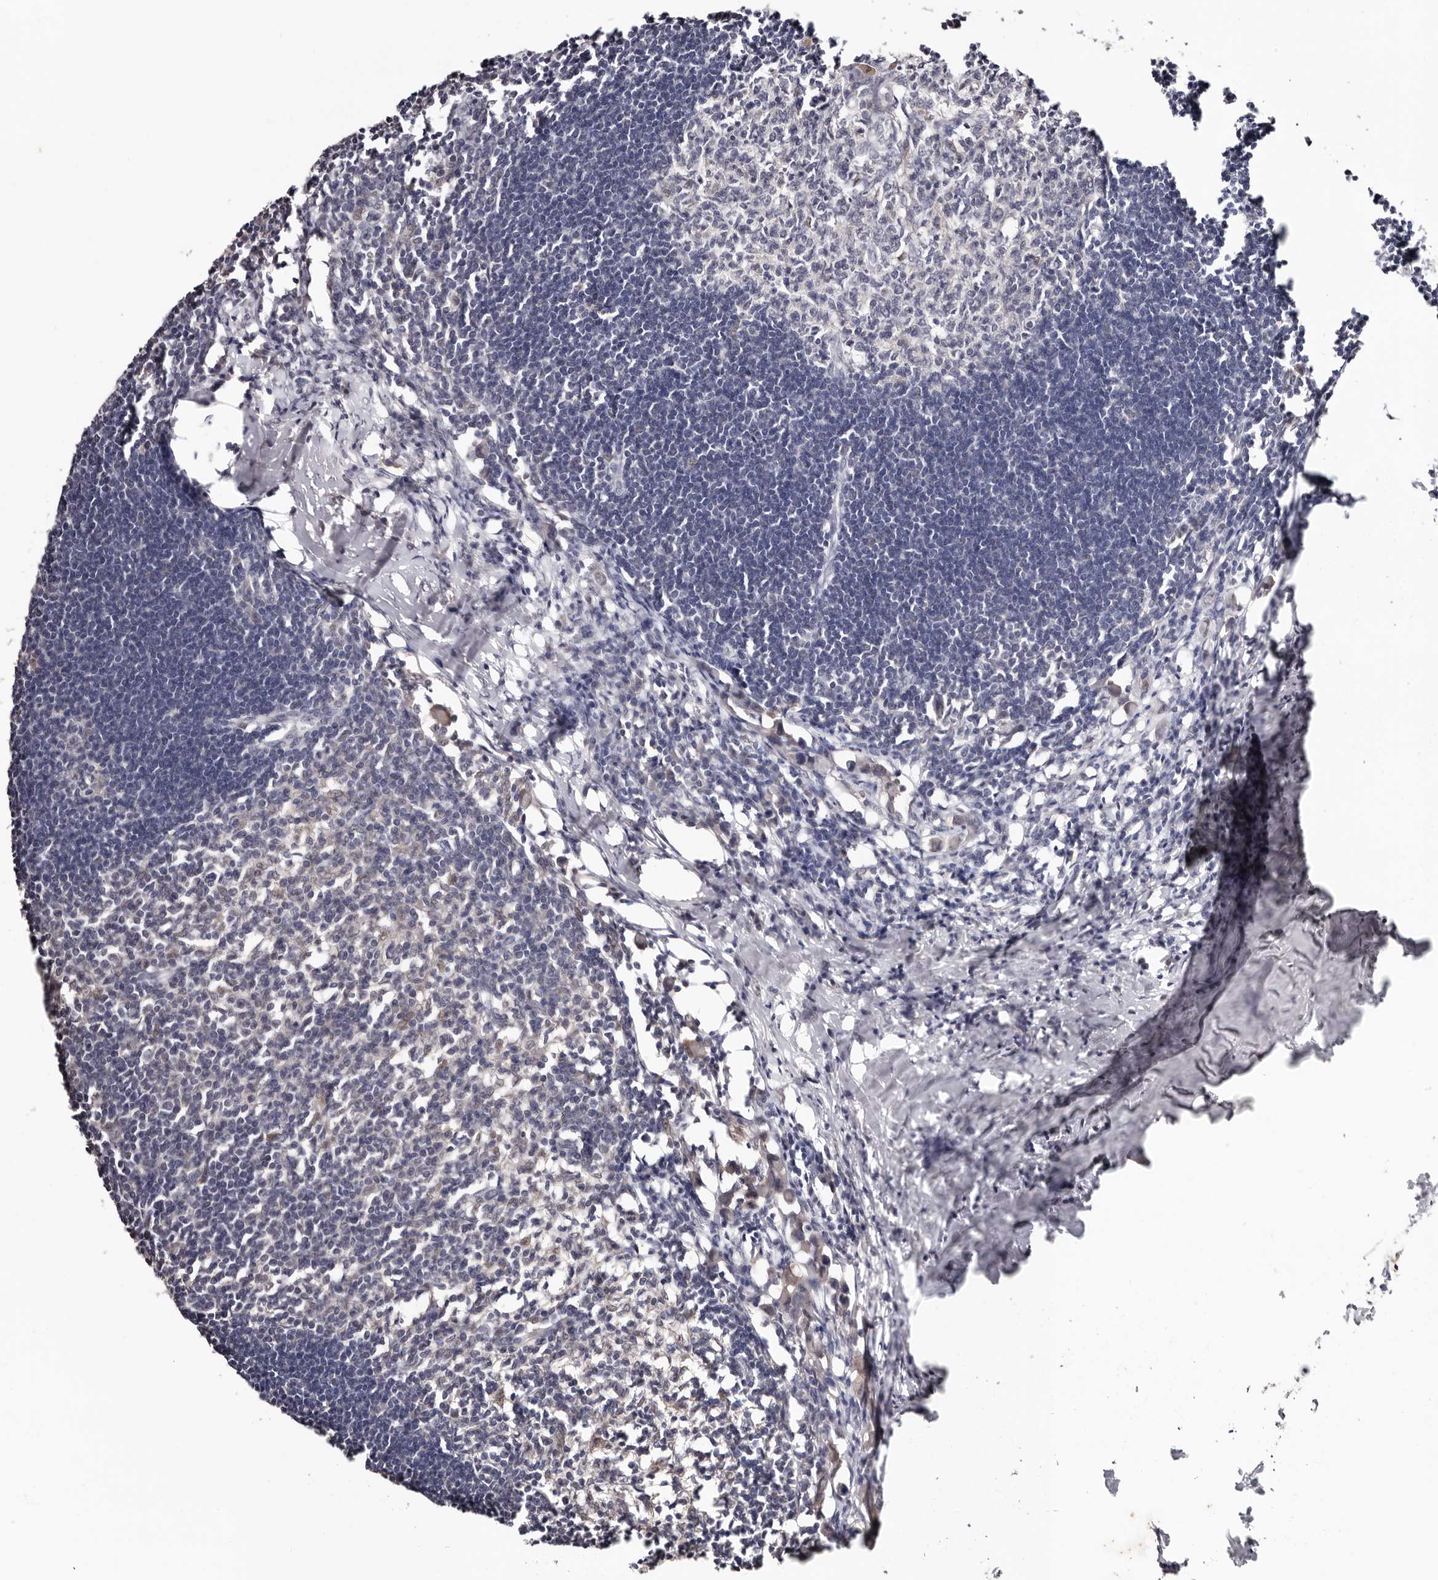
{"staining": {"intensity": "weak", "quantity": "<25%", "location": "nuclear"}, "tissue": "lymph node", "cell_type": "Germinal center cells", "image_type": "normal", "snomed": [{"axis": "morphology", "description": "Normal tissue, NOS"}, {"axis": "morphology", "description": "Malignant melanoma, Metastatic site"}, {"axis": "topography", "description": "Lymph node"}], "caption": "The micrograph demonstrates no staining of germinal center cells in normal lymph node. Nuclei are stained in blue.", "gene": "TYW3", "patient": {"sex": "male", "age": 41}}